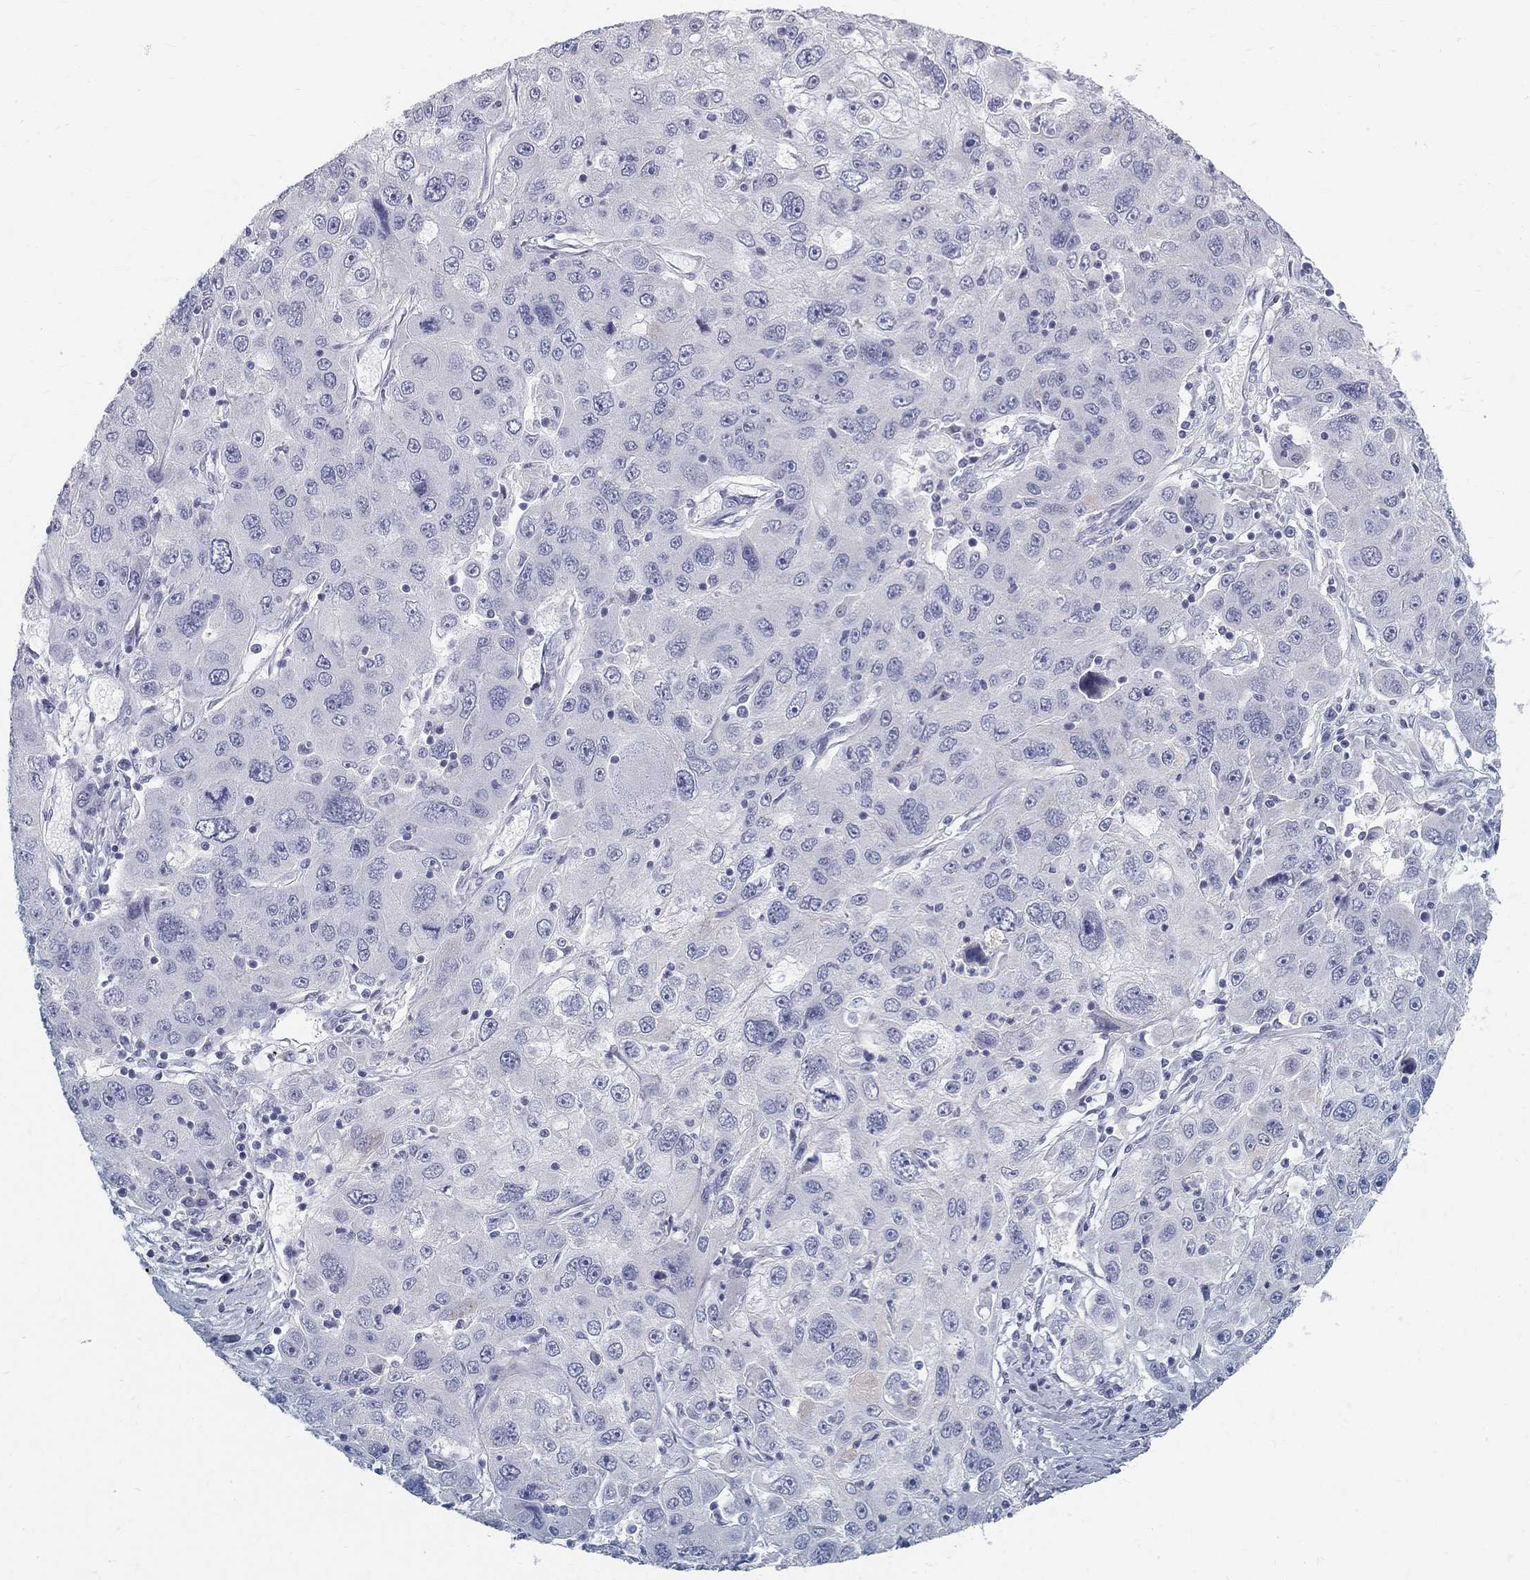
{"staining": {"intensity": "negative", "quantity": "none", "location": "none"}, "tissue": "stomach cancer", "cell_type": "Tumor cells", "image_type": "cancer", "snomed": [{"axis": "morphology", "description": "Adenocarcinoma, NOS"}, {"axis": "topography", "description": "Stomach"}], "caption": "Immunohistochemistry (IHC) of human stomach cancer (adenocarcinoma) exhibits no positivity in tumor cells.", "gene": "MAGEB6", "patient": {"sex": "male", "age": 56}}